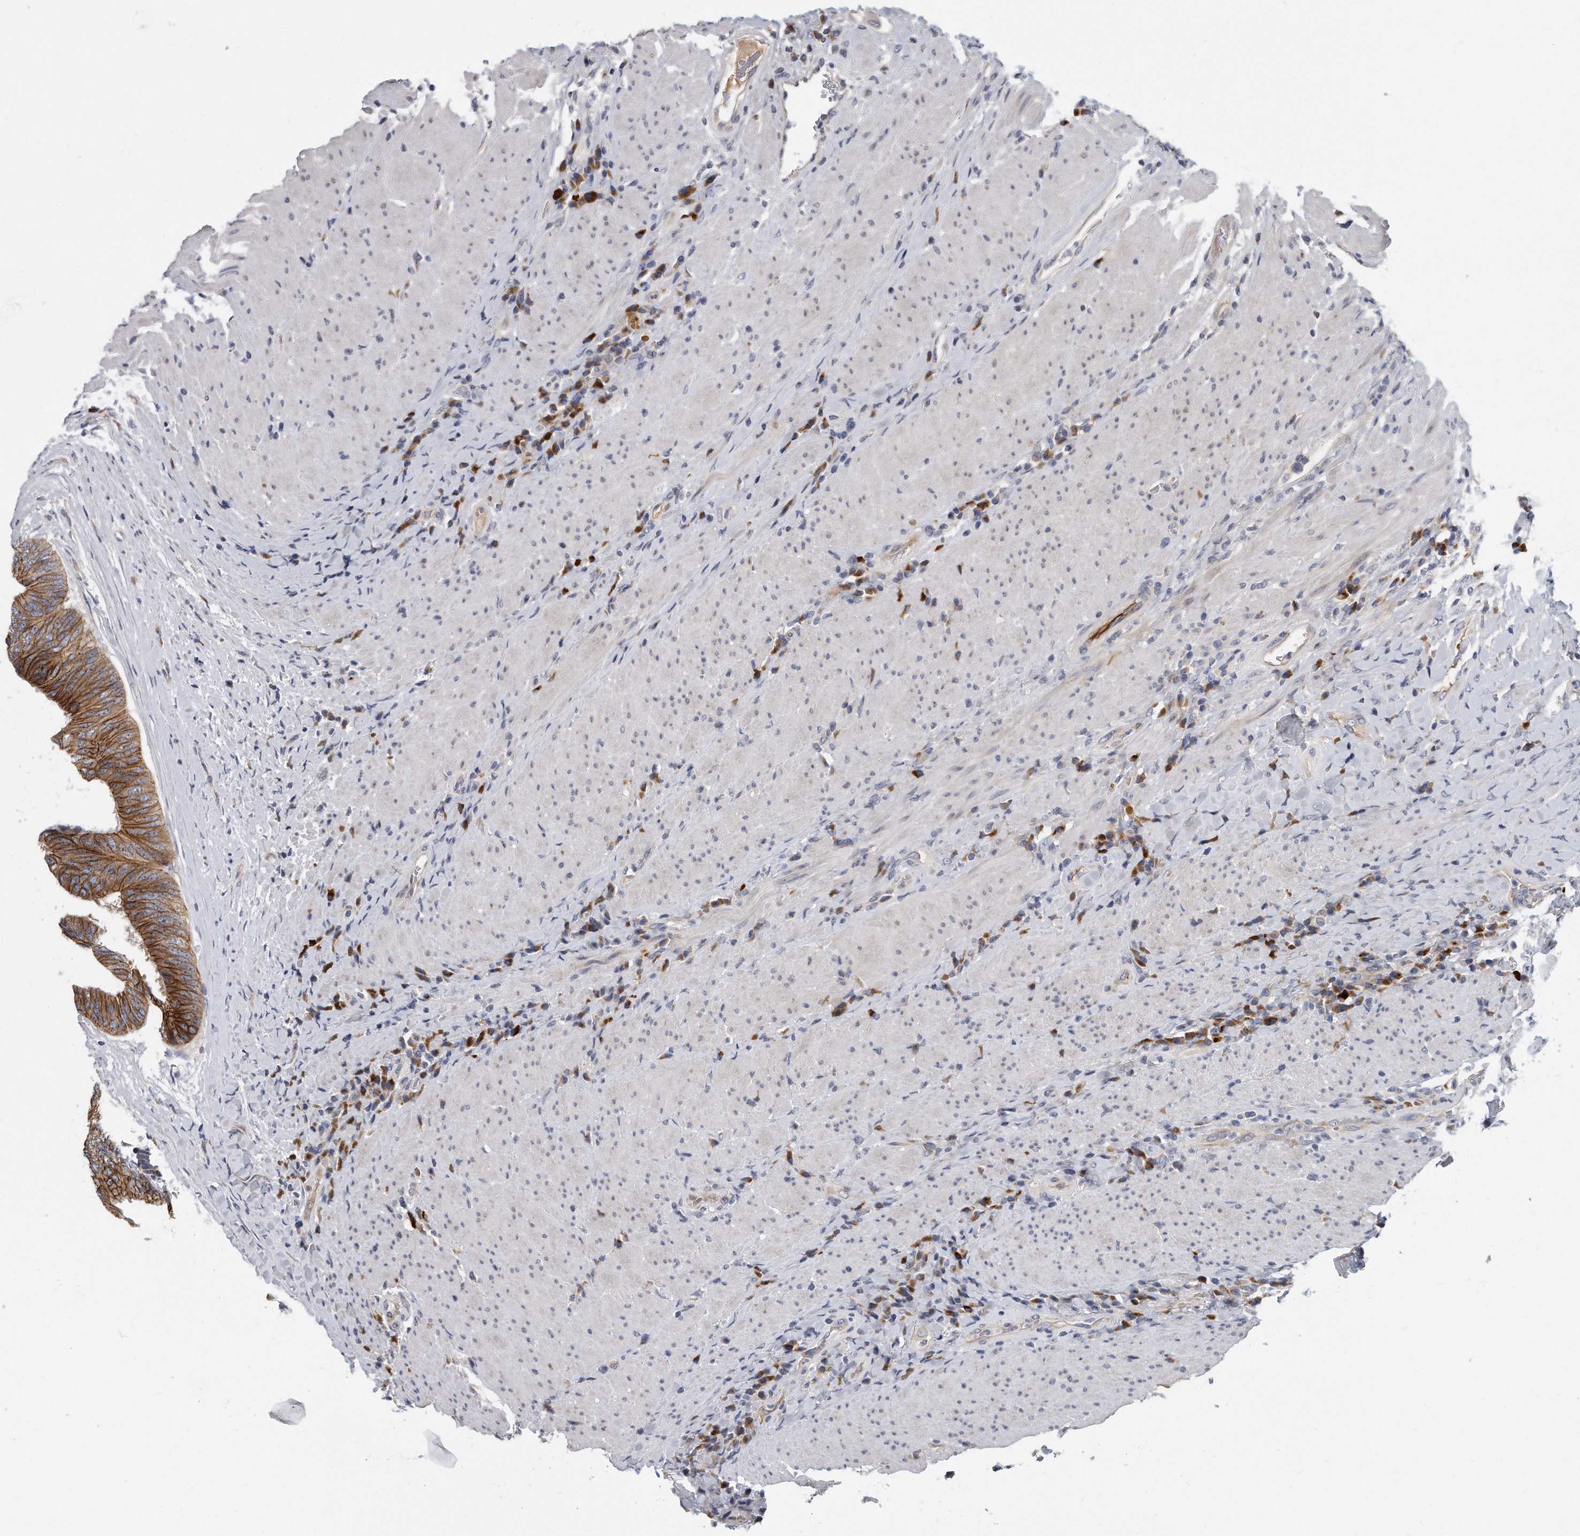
{"staining": {"intensity": "strong", "quantity": ">75%", "location": "cytoplasmic/membranous"}, "tissue": "colorectal cancer", "cell_type": "Tumor cells", "image_type": "cancer", "snomed": [{"axis": "morphology", "description": "Adenocarcinoma, NOS"}, {"axis": "topography", "description": "Rectum"}], "caption": "This micrograph shows immunohistochemistry (IHC) staining of colorectal cancer (adenocarcinoma), with high strong cytoplasmic/membranous staining in approximately >75% of tumor cells.", "gene": "PLEKHA6", "patient": {"sex": "male", "age": 72}}